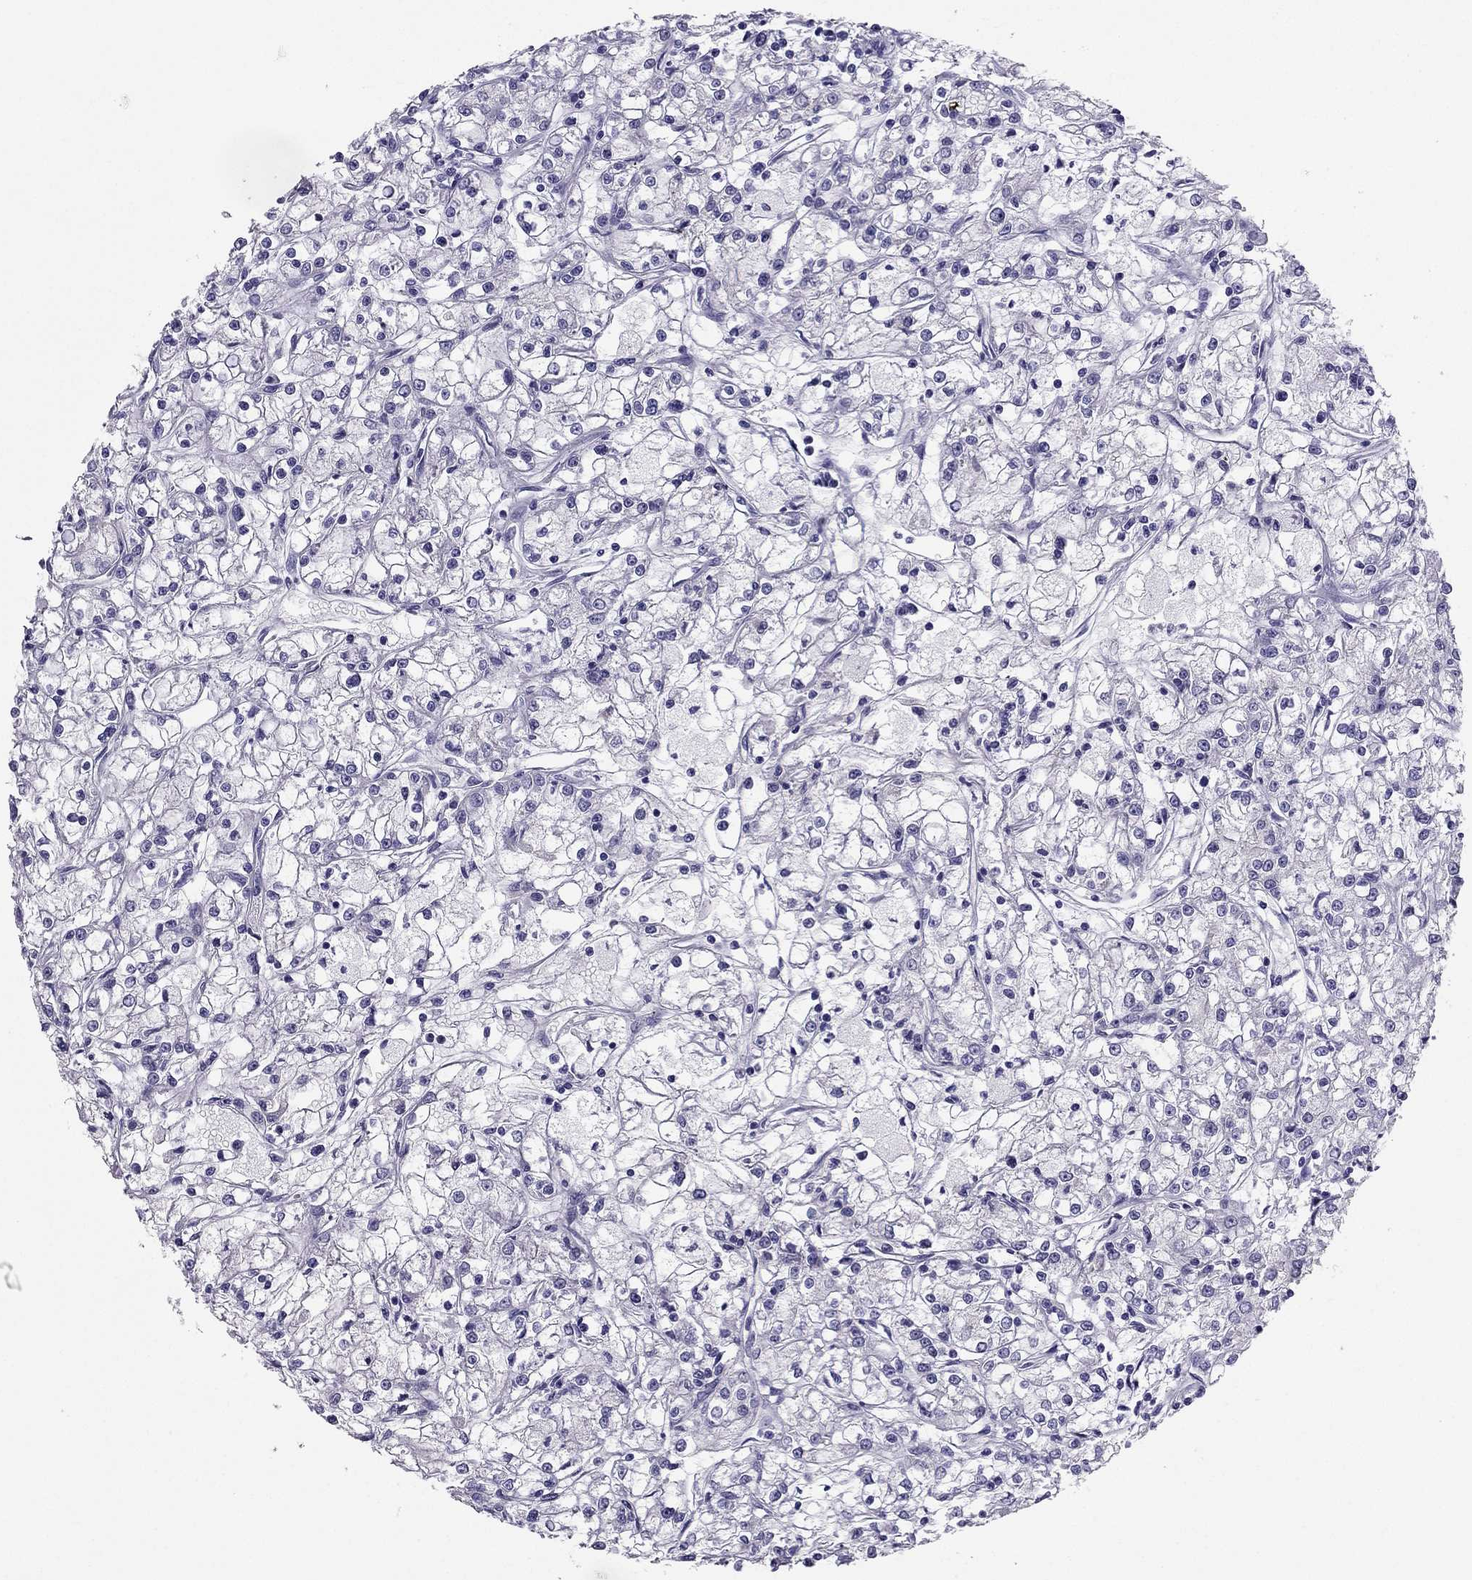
{"staining": {"intensity": "negative", "quantity": "none", "location": "none"}, "tissue": "renal cancer", "cell_type": "Tumor cells", "image_type": "cancer", "snomed": [{"axis": "morphology", "description": "Adenocarcinoma, NOS"}, {"axis": "topography", "description": "Kidney"}], "caption": "Renal adenocarcinoma was stained to show a protein in brown. There is no significant expression in tumor cells.", "gene": "PDE6A", "patient": {"sex": "female", "age": 59}}